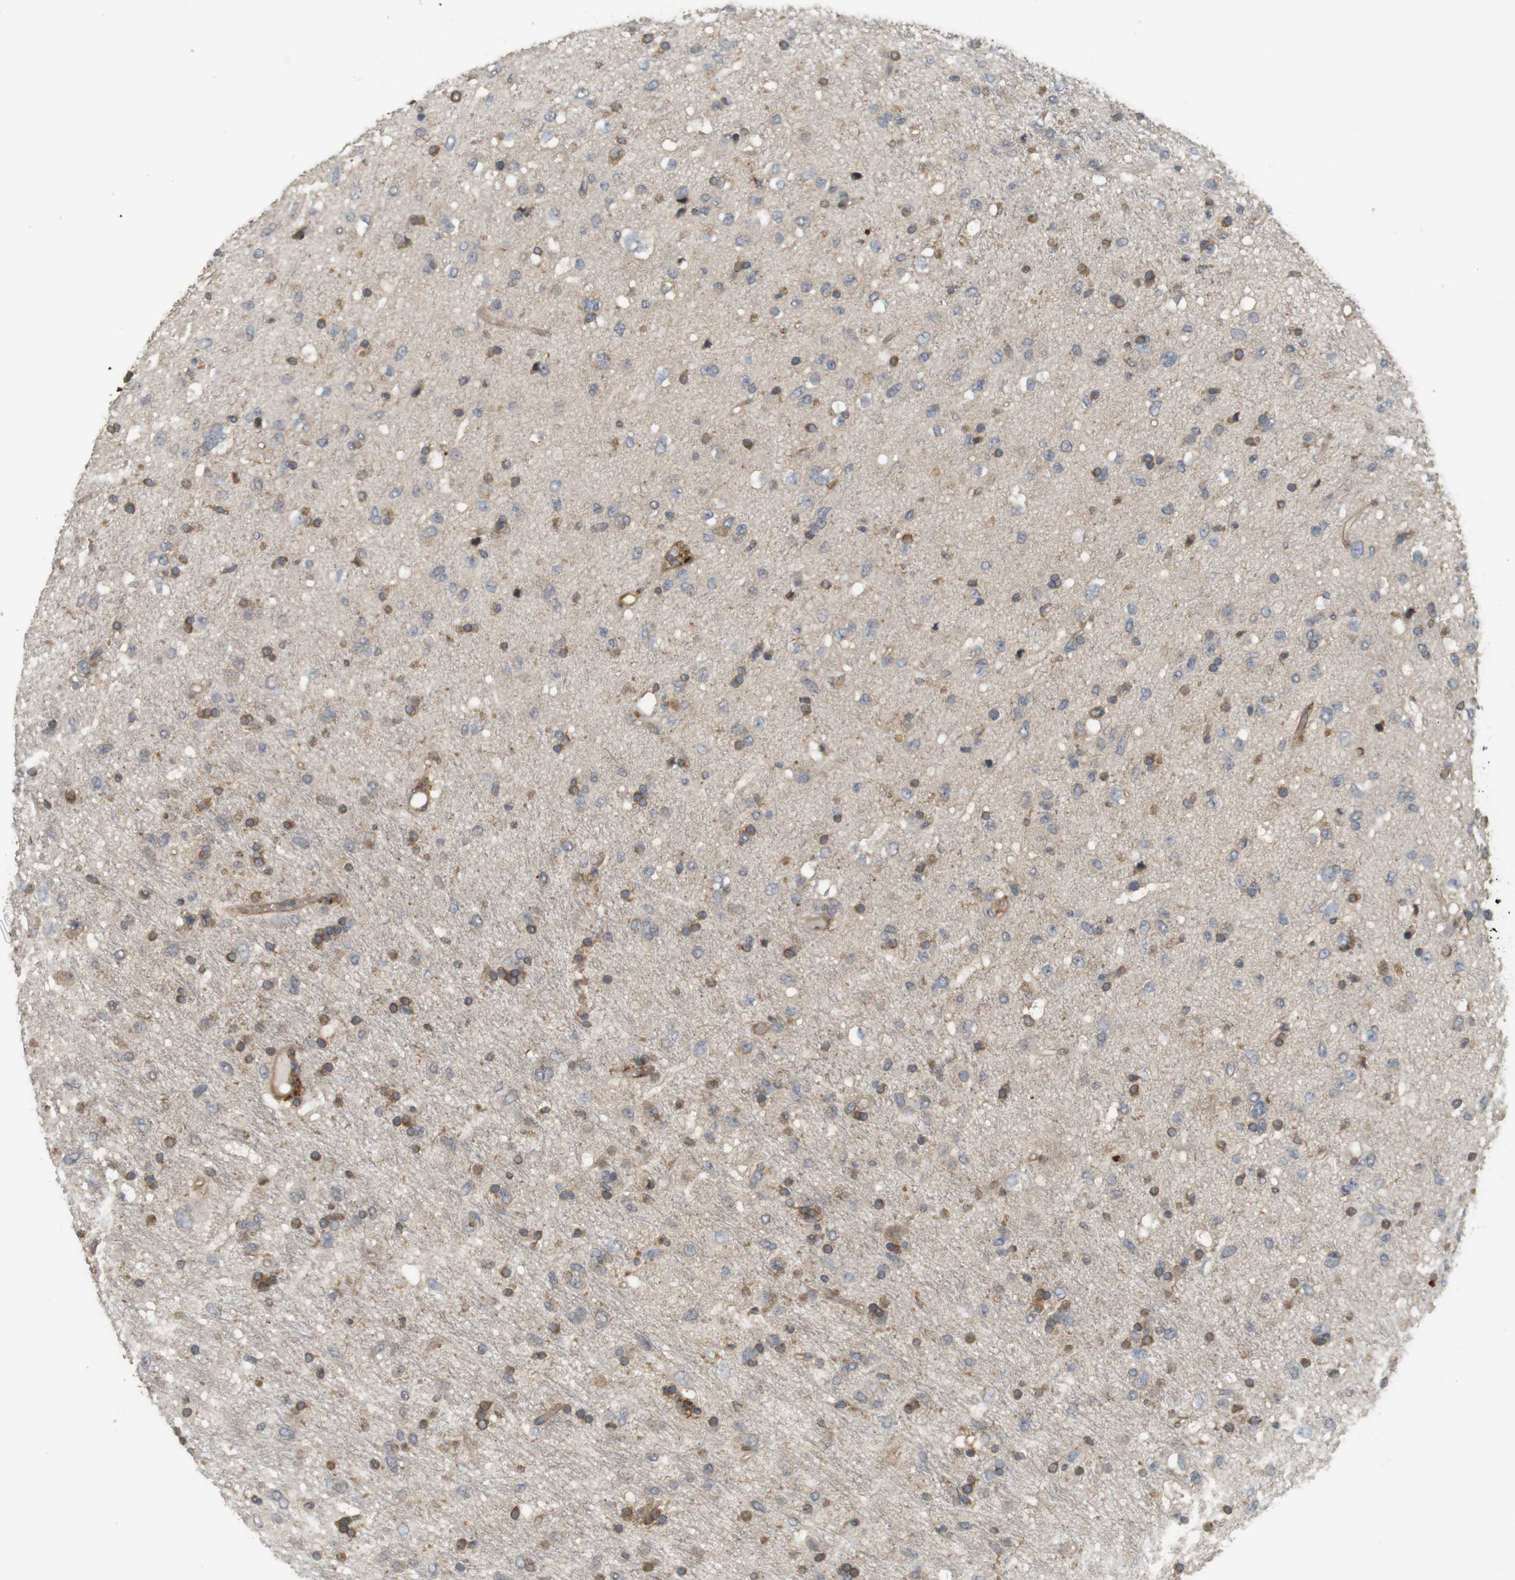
{"staining": {"intensity": "weak", "quantity": "<25%", "location": "cytoplasmic/membranous"}, "tissue": "glioma", "cell_type": "Tumor cells", "image_type": "cancer", "snomed": [{"axis": "morphology", "description": "Glioma, malignant, Low grade"}, {"axis": "topography", "description": "Brain"}], "caption": "Malignant glioma (low-grade) was stained to show a protein in brown. There is no significant expression in tumor cells.", "gene": "KSR1", "patient": {"sex": "male", "age": 77}}